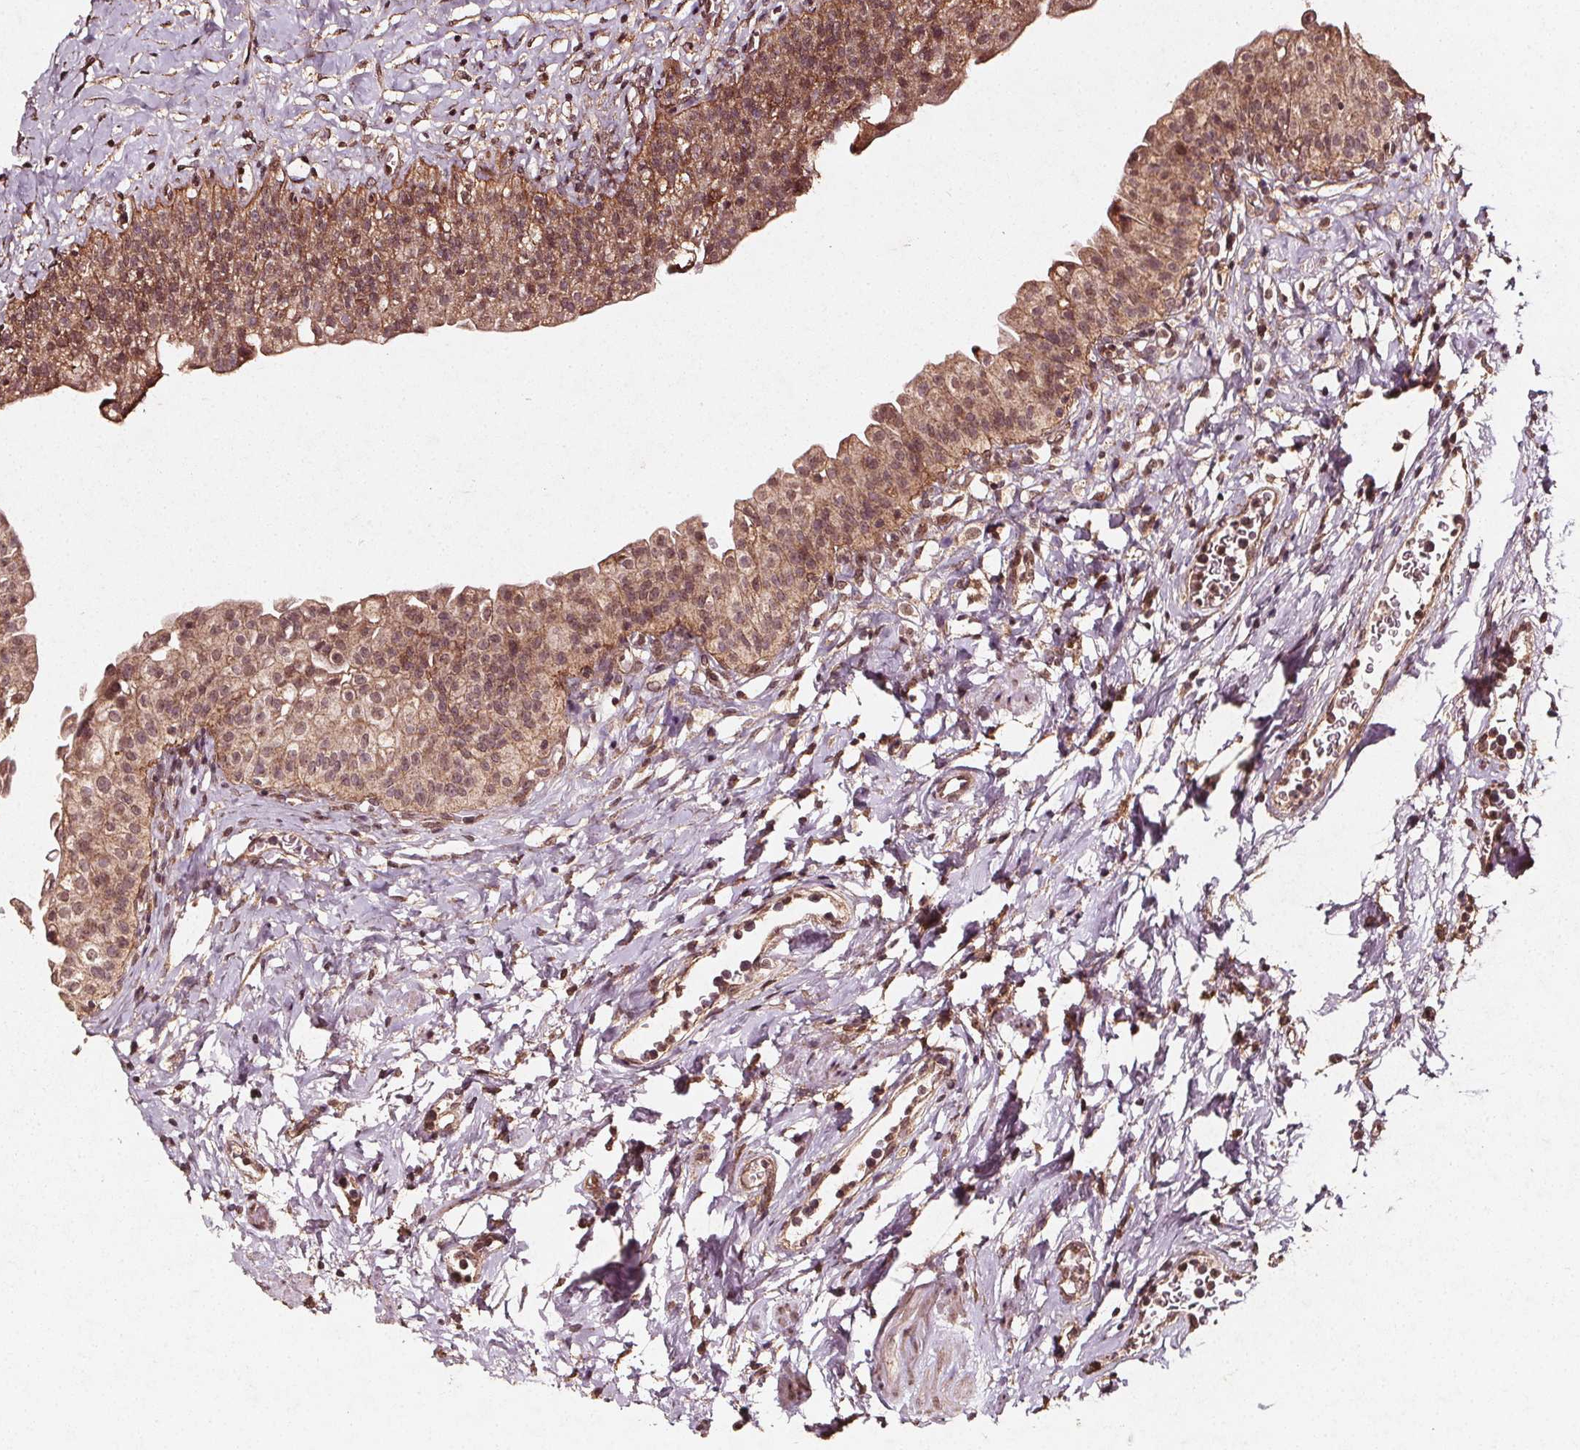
{"staining": {"intensity": "moderate", "quantity": ">75%", "location": "cytoplasmic/membranous"}, "tissue": "urinary bladder", "cell_type": "Urothelial cells", "image_type": "normal", "snomed": [{"axis": "morphology", "description": "Normal tissue, NOS"}, {"axis": "topography", "description": "Urinary bladder"}], "caption": "Protein staining demonstrates moderate cytoplasmic/membranous positivity in approximately >75% of urothelial cells in benign urinary bladder.", "gene": "ABCA1", "patient": {"sex": "male", "age": 76}}